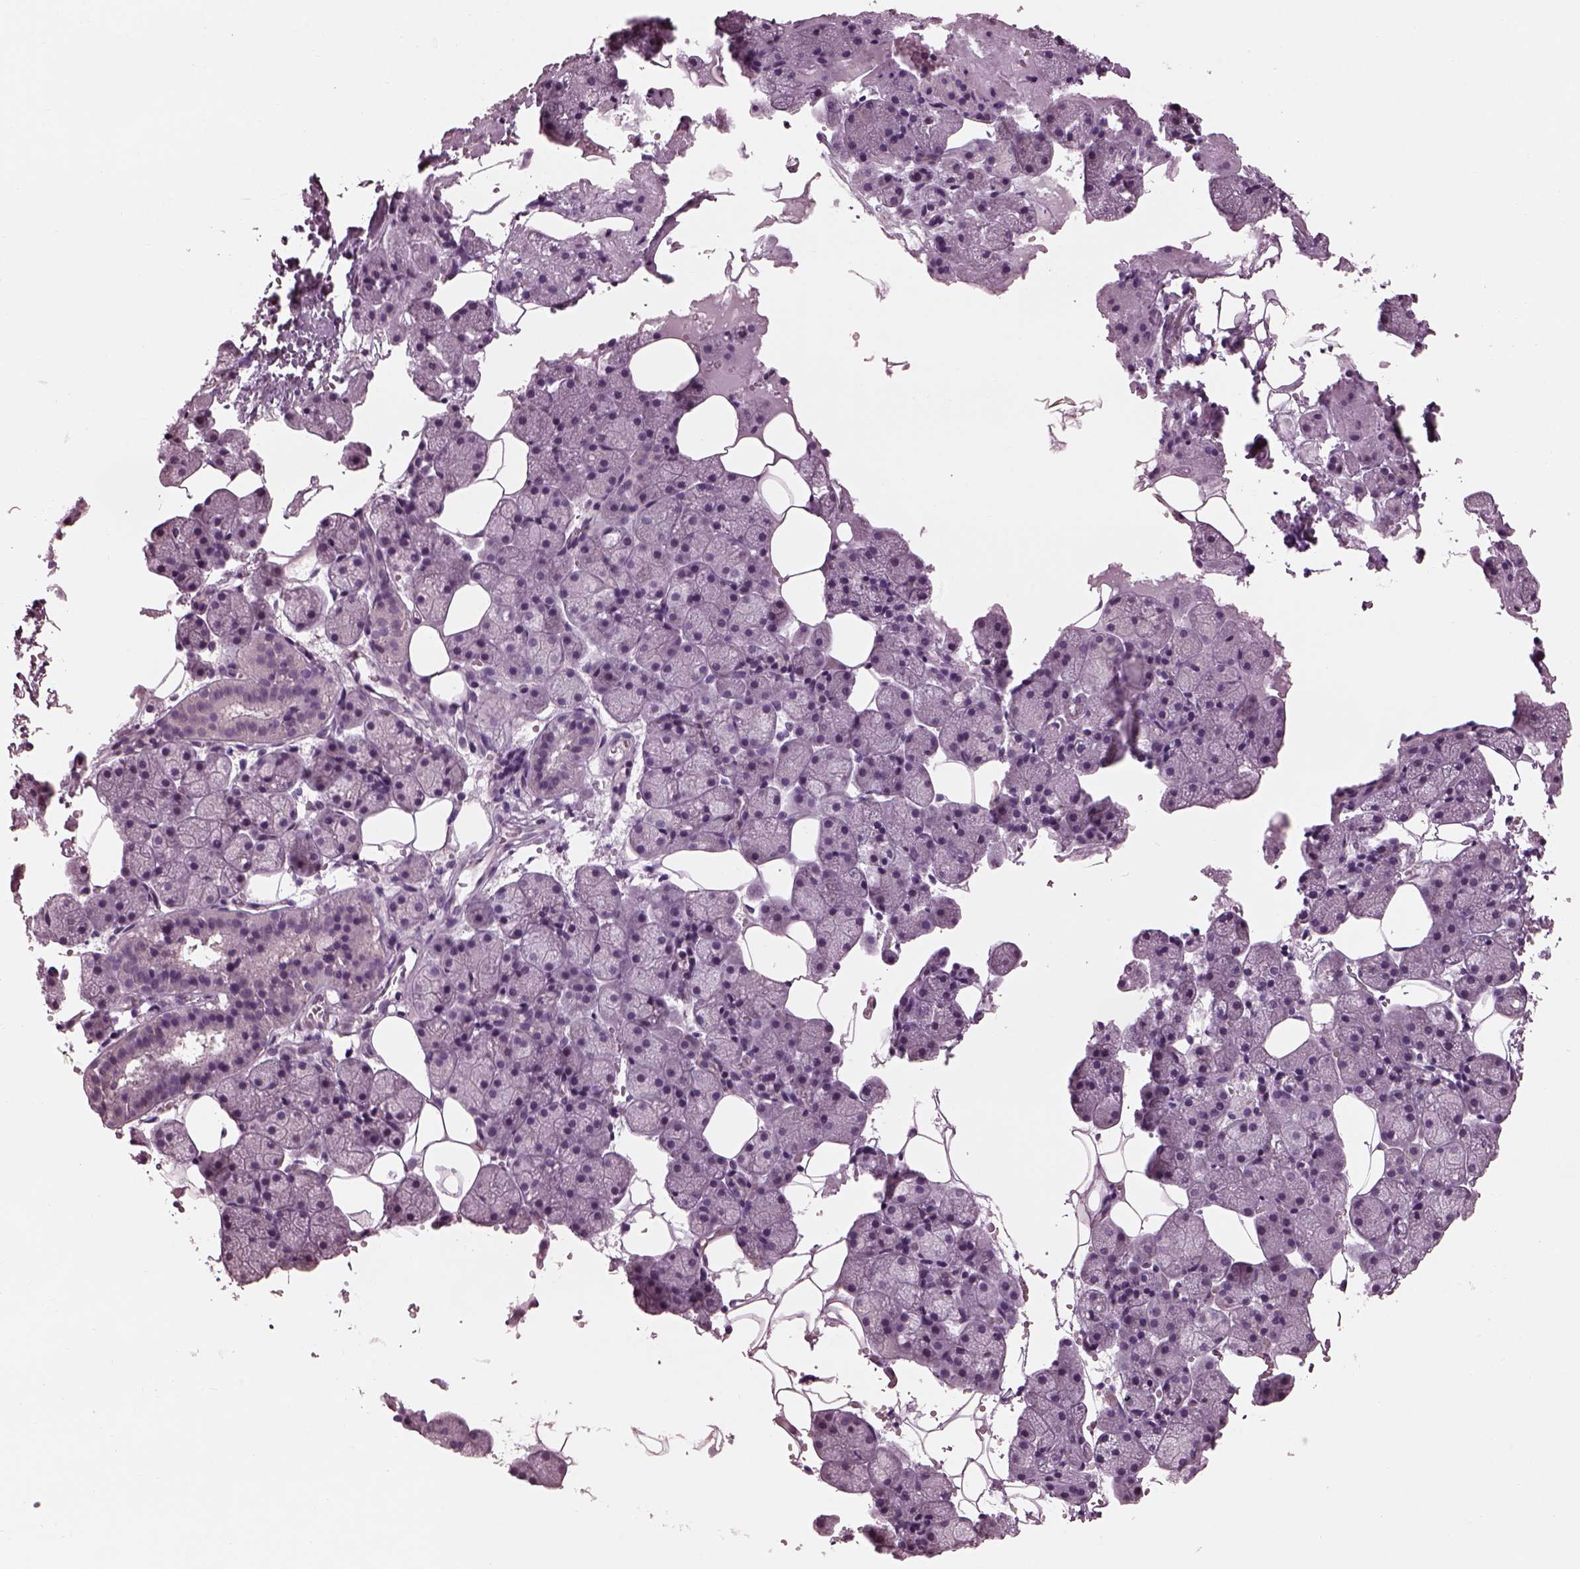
{"staining": {"intensity": "moderate", "quantity": "<25%", "location": "cytoplasmic/membranous"}, "tissue": "salivary gland", "cell_type": "Glandular cells", "image_type": "normal", "snomed": [{"axis": "morphology", "description": "Normal tissue, NOS"}, {"axis": "topography", "description": "Salivary gland"}], "caption": "Normal salivary gland was stained to show a protein in brown. There is low levels of moderate cytoplasmic/membranous expression in about <25% of glandular cells. (IHC, brightfield microscopy, high magnification).", "gene": "BFSP1", "patient": {"sex": "male", "age": 38}}